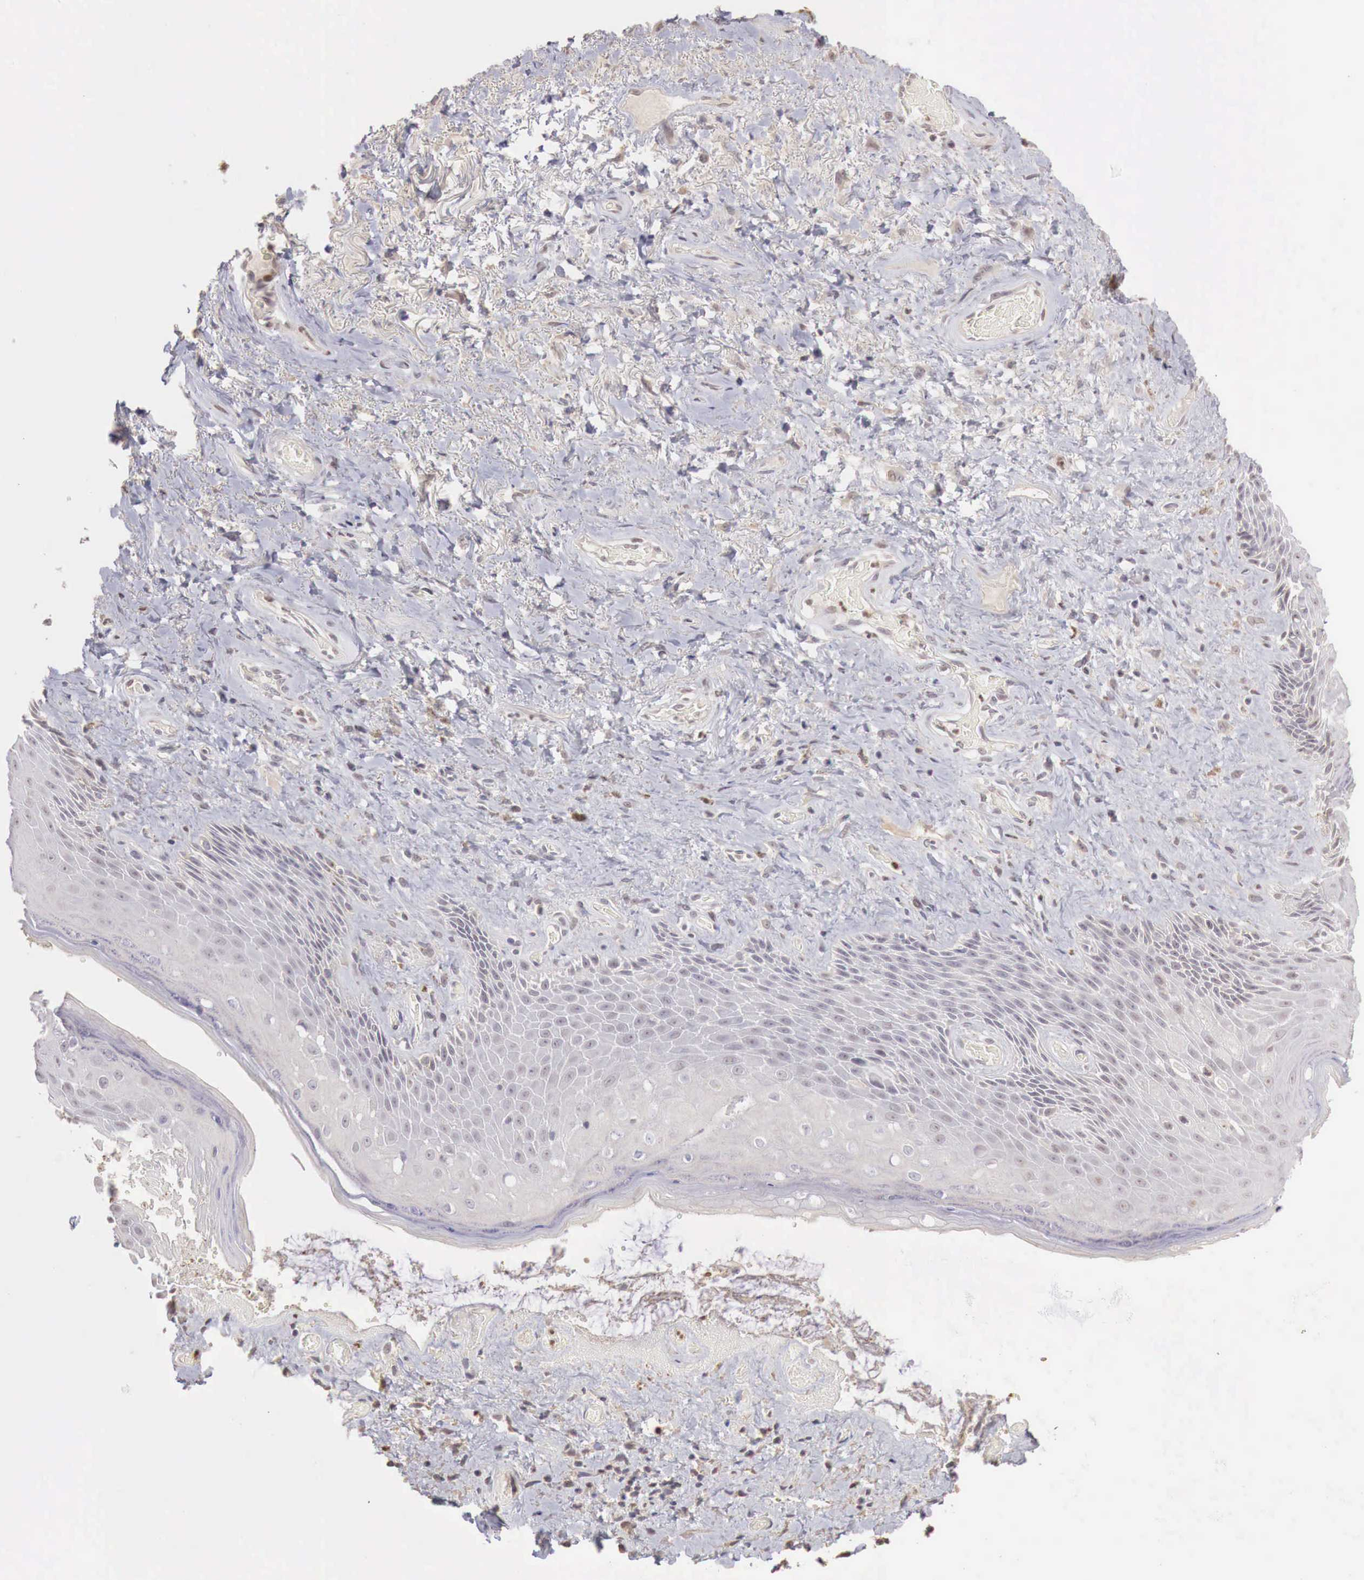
{"staining": {"intensity": "negative", "quantity": "none", "location": "none"}, "tissue": "skin", "cell_type": "Epidermal cells", "image_type": "normal", "snomed": [{"axis": "morphology", "description": "Normal tissue, NOS"}, {"axis": "topography", "description": "Anal"}], "caption": "Immunohistochemistry of unremarkable skin demonstrates no positivity in epidermal cells. Nuclei are stained in blue.", "gene": "TBC1D9", "patient": {"sex": "male", "age": 78}}